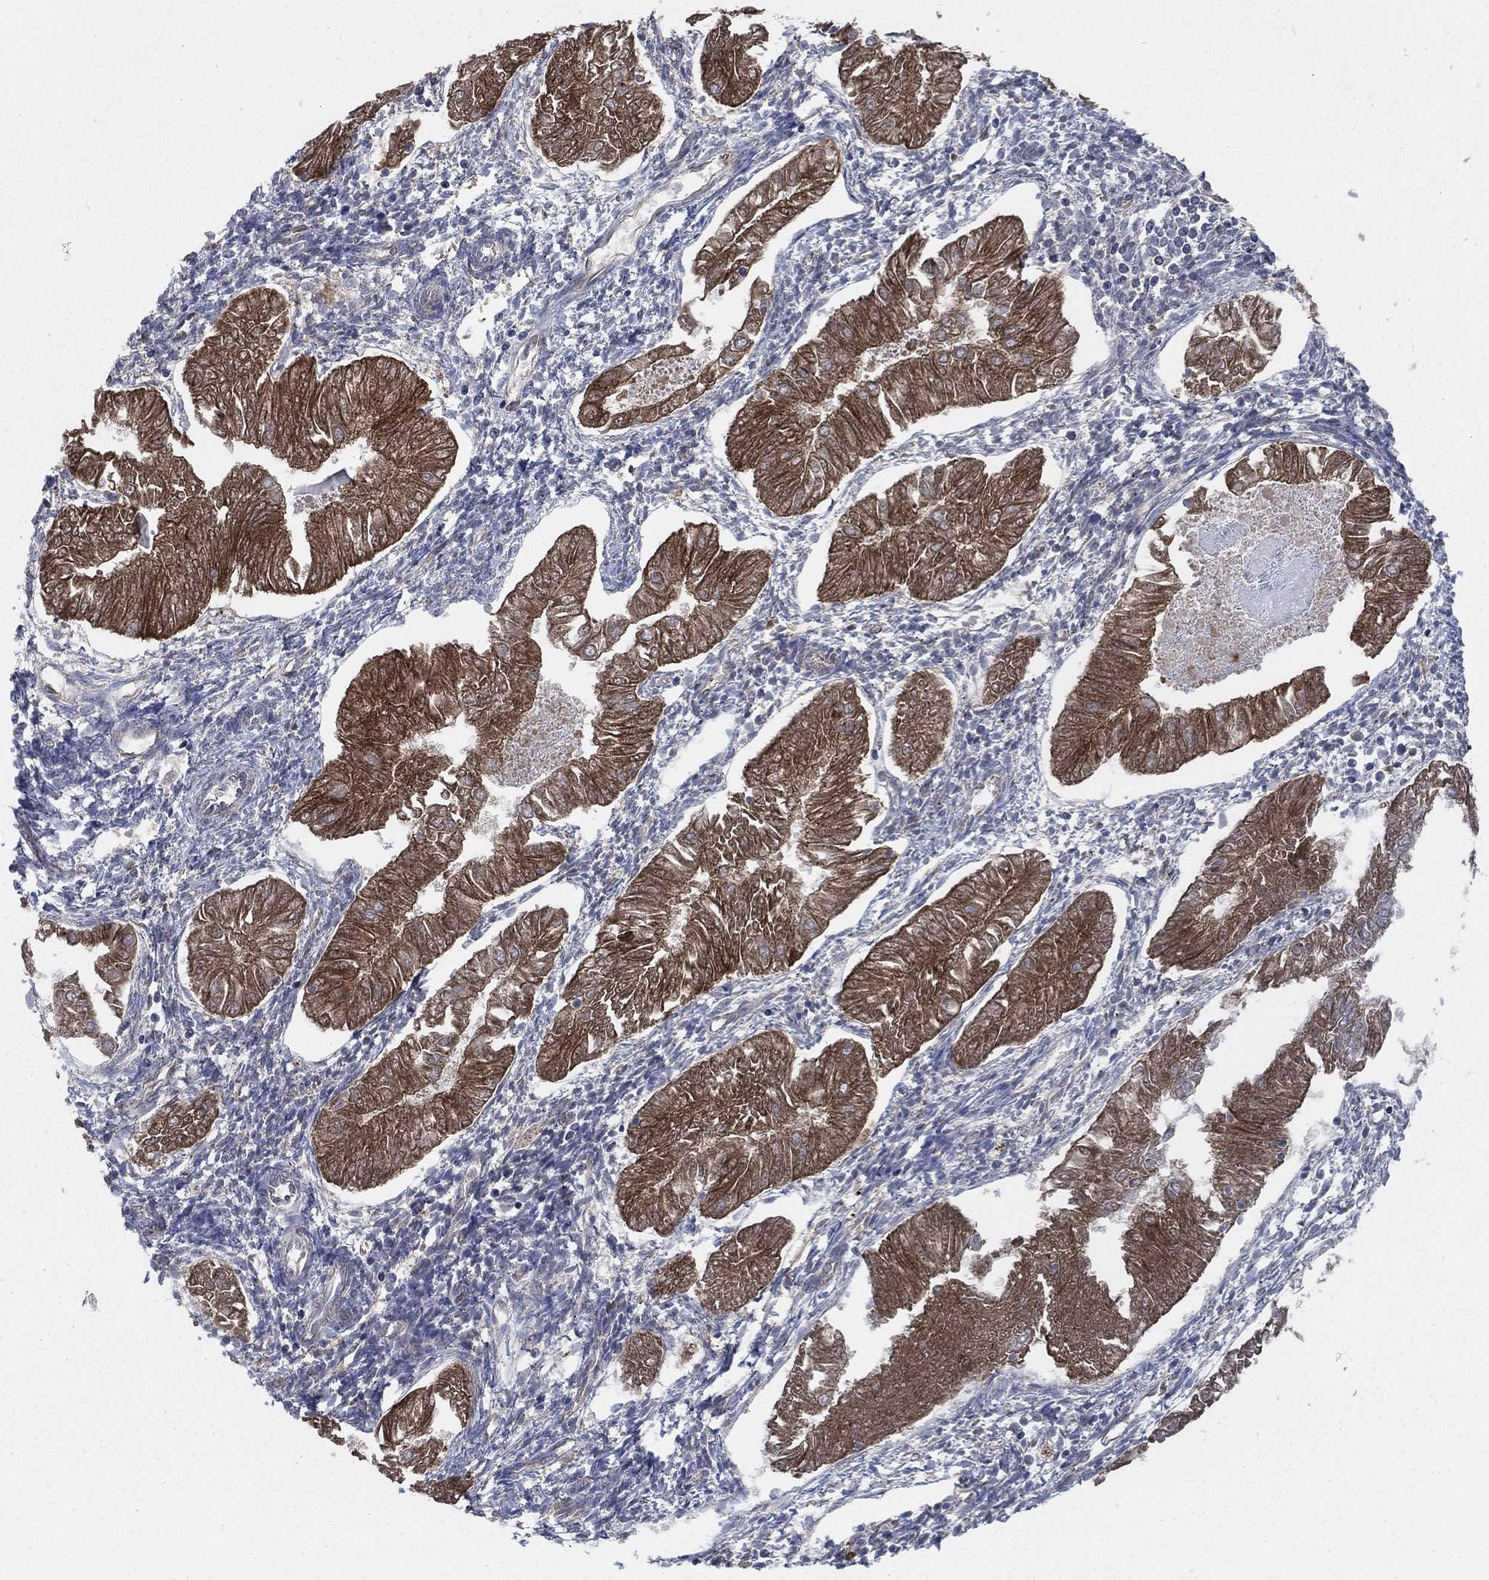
{"staining": {"intensity": "strong", "quantity": ">75%", "location": "cytoplasmic/membranous"}, "tissue": "endometrial cancer", "cell_type": "Tumor cells", "image_type": "cancer", "snomed": [{"axis": "morphology", "description": "Adenocarcinoma, NOS"}, {"axis": "topography", "description": "Endometrium"}], "caption": "Brown immunohistochemical staining in human endometrial cancer (adenocarcinoma) displays strong cytoplasmic/membranous expression in approximately >75% of tumor cells.", "gene": "HID1", "patient": {"sex": "female", "age": 53}}